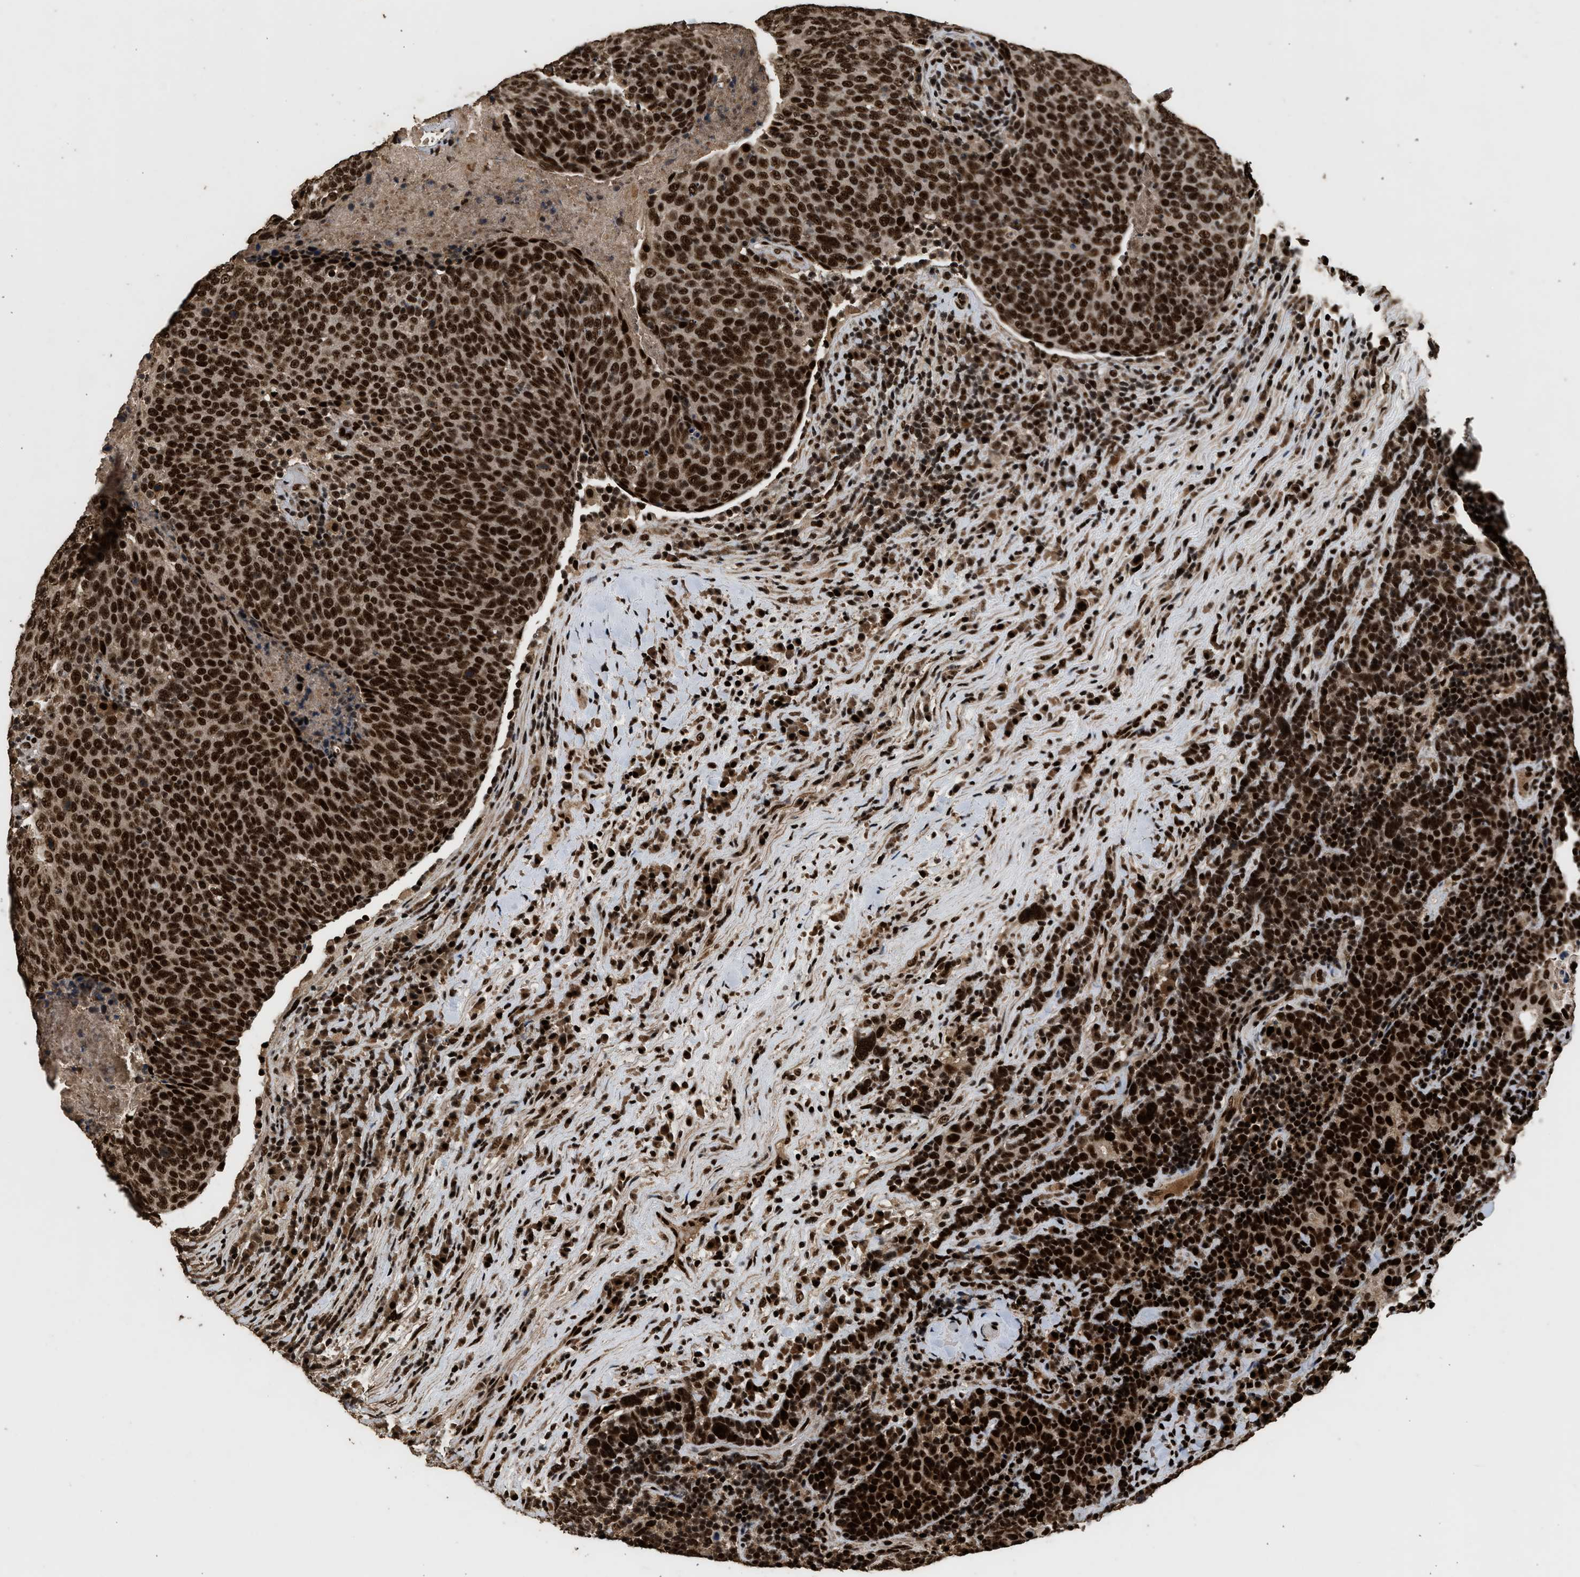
{"staining": {"intensity": "strong", "quantity": ">75%", "location": "cytoplasmic/membranous,nuclear"}, "tissue": "head and neck cancer", "cell_type": "Tumor cells", "image_type": "cancer", "snomed": [{"axis": "morphology", "description": "Squamous cell carcinoma, NOS"}, {"axis": "morphology", "description": "Squamous cell carcinoma, metastatic, NOS"}, {"axis": "topography", "description": "Lymph node"}, {"axis": "topography", "description": "Head-Neck"}], "caption": "Immunohistochemical staining of human metastatic squamous cell carcinoma (head and neck) exhibits high levels of strong cytoplasmic/membranous and nuclear staining in about >75% of tumor cells.", "gene": "PPP4R3B", "patient": {"sex": "male", "age": 62}}